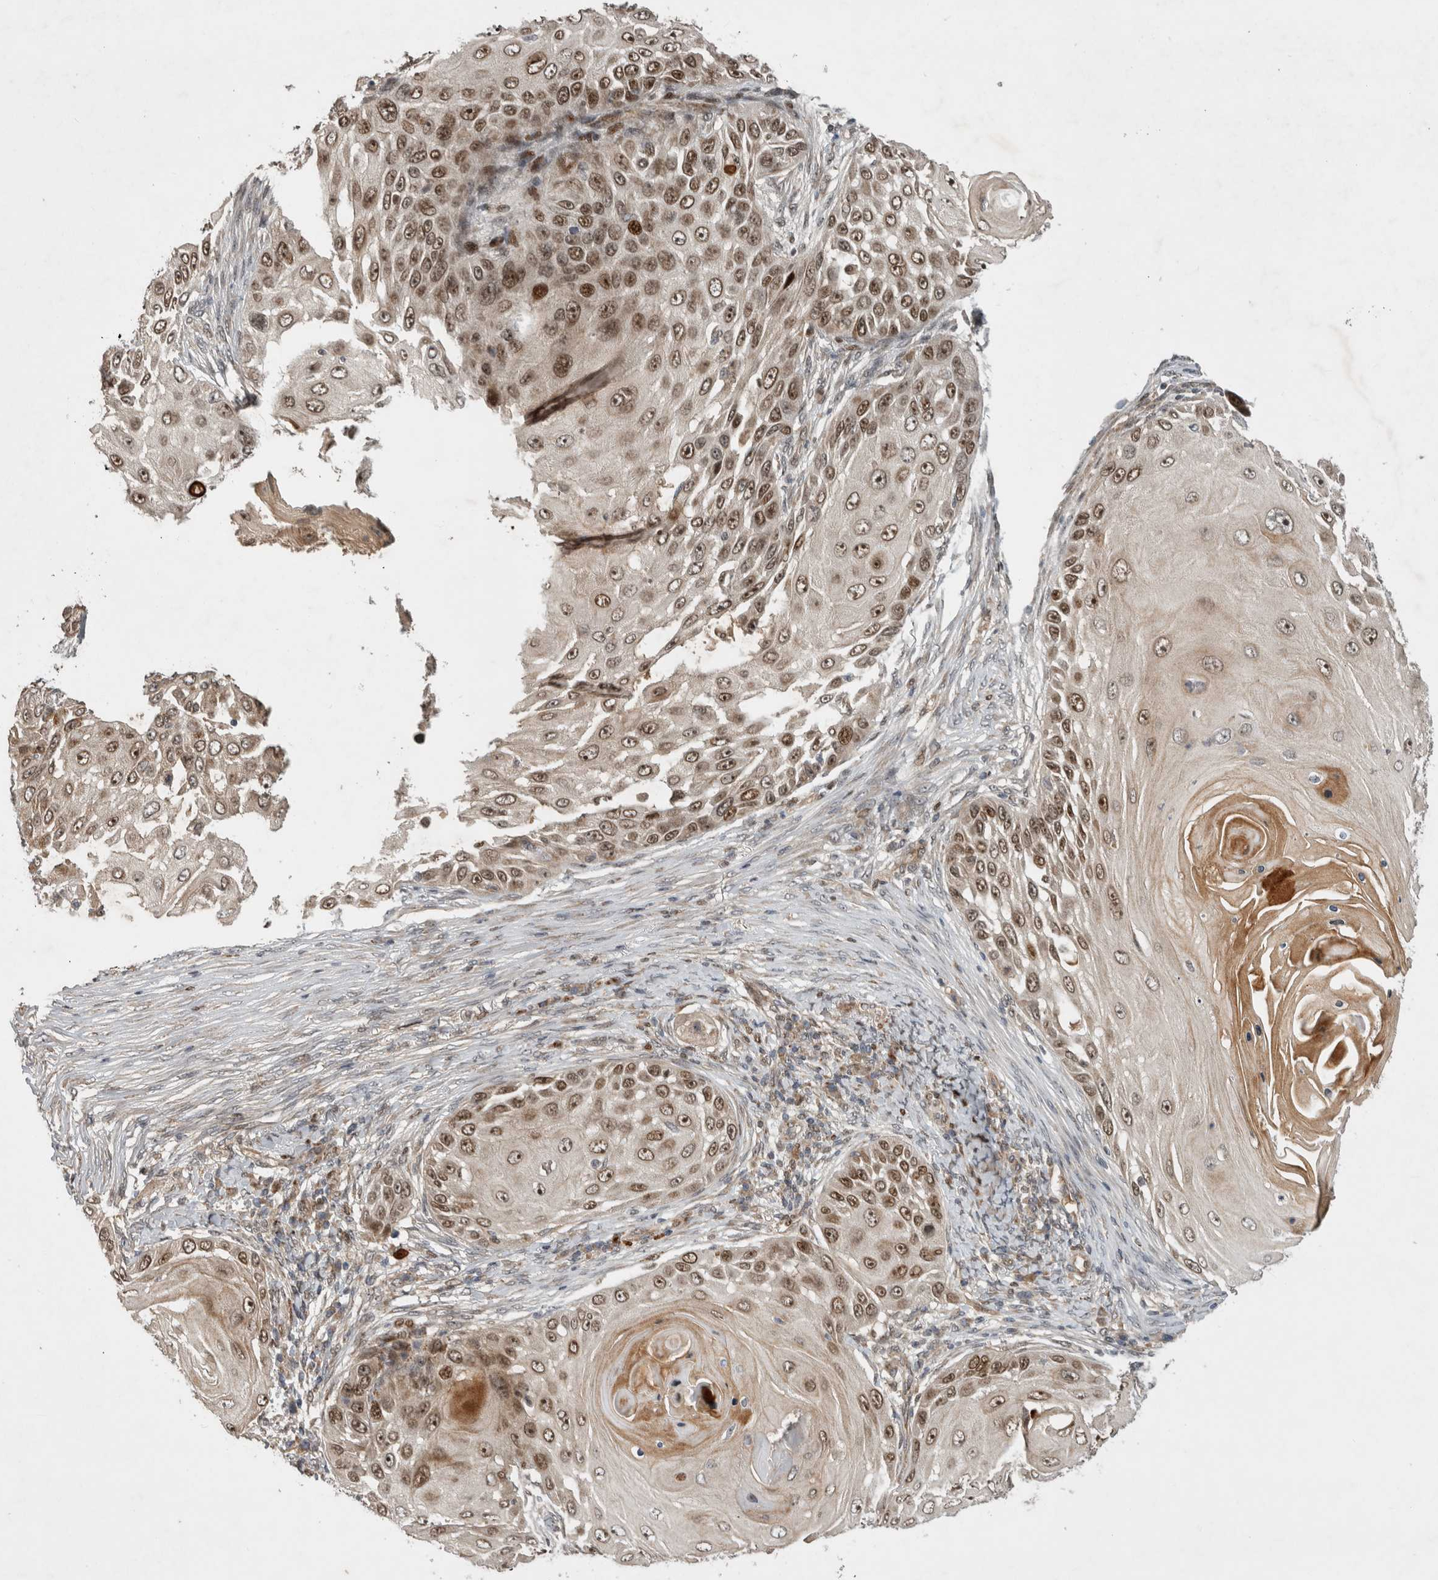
{"staining": {"intensity": "moderate", "quantity": ">75%", "location": "cytoplasmic/membranous,nuclear"}, "tissue": "skin cancer", "cell_type": "Tumor cells", "image_type": "cancer", "snomed": [{"axis": "morphology", "description": "Squamous cell carcinoma, NOS"}, {"axis": "topography", "description": "Skin"}], "caption": "Squamous cell carcinoma (skin) stained with a brown dye displays moderate cytoplasmic/membranous and nuclear positive staining in about >75% of tumor cells.", "gene": "INSRR", "patient": {"sex": "female", "age": 44}}